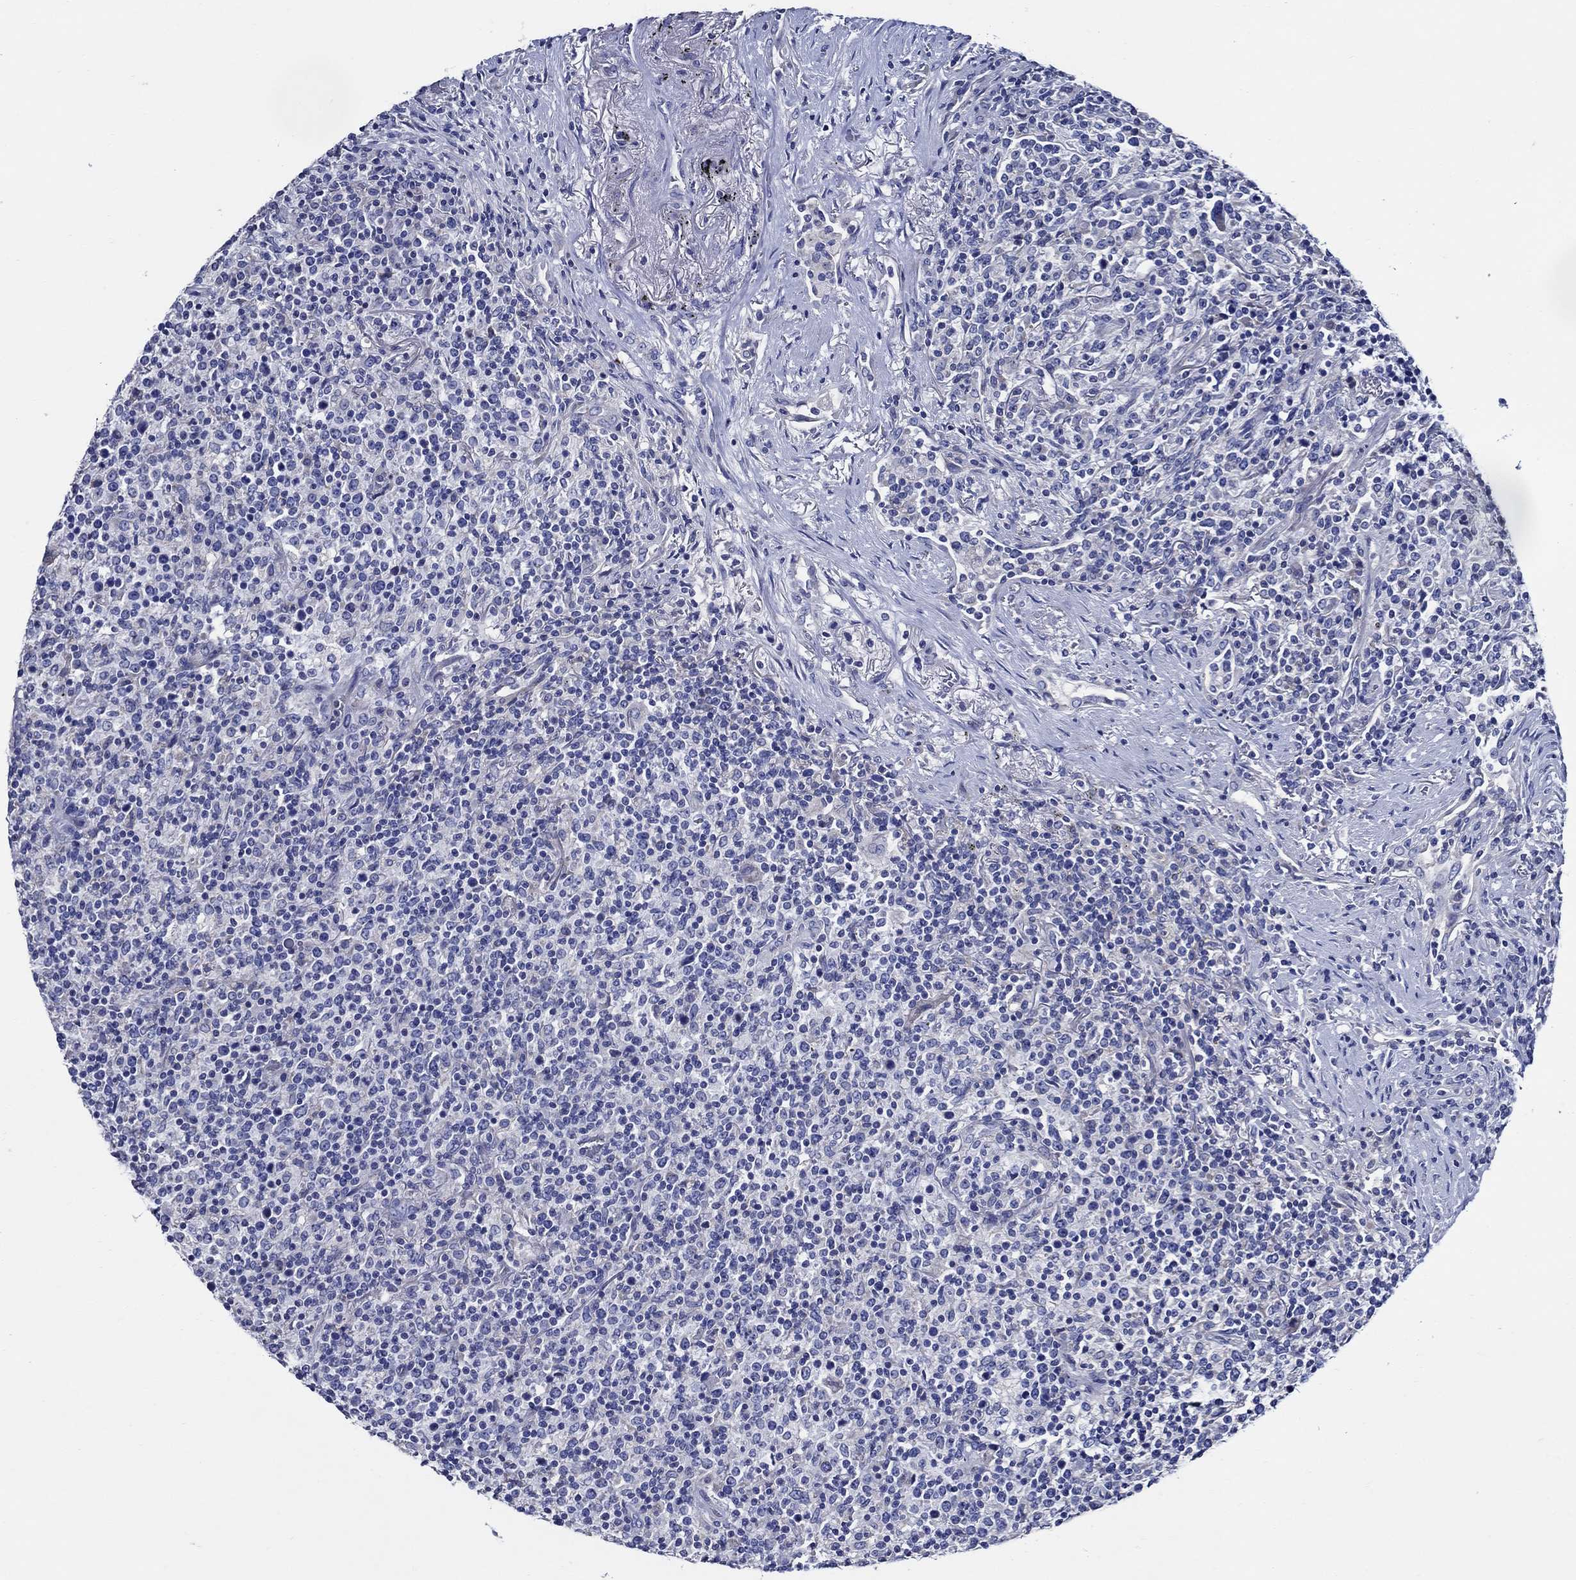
{"staining": {"intensity": "negative", "quantity": "none", "location": "none"}, "tissue": "lymphoma", "cell_type": "Tumor cells", "image_type": "cancer", "snomed": [{"axis": "morphology", "description": "Malignant lymphoma, non-Hodgkin's type, High grade"}, {"axis": "topography", "description": "Lung"}], "caption": "A high-resolution histopathology image shows immunohistochemistry staining of lymphoma, which demonstrates no significant positivity in tumor cells.", "gene": "SKOR1", "patient": {"sex": "male", "age": 79}}